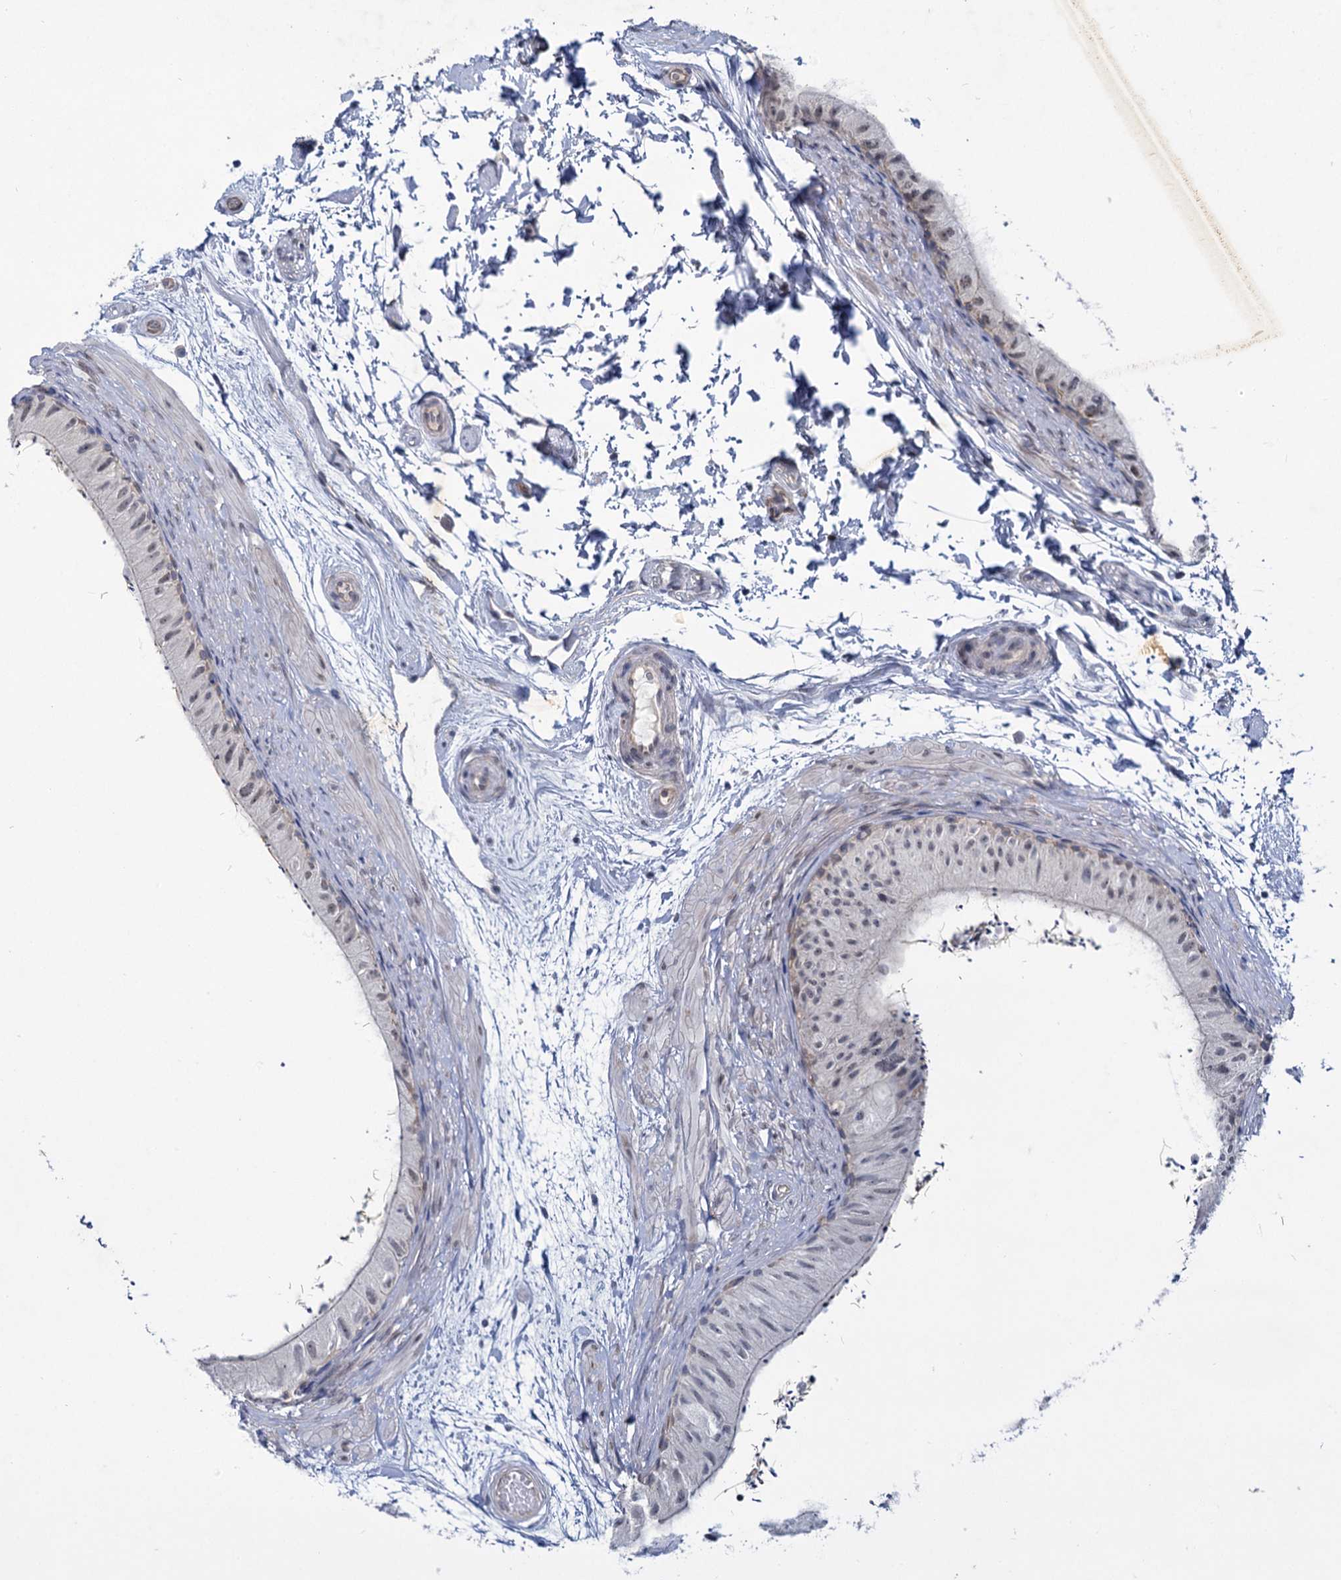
{"staining": {"intensity": "weak", "quantity": "<25%", "location": "cytoplasmic/membranous,nuclear"}, "tissue": "epididymis", "cell_type": "Glandular cells", "image_type": "normal", "snomed": [{"axis": "morphology", "description": "Normal tissue, NOS"}, {"axis": "topography", "description": "Epididymis"}], "caption": "DAB (3,3'-diaminobenzidine) immunohistochemical staining of benign human epididymis exhibits no significant expression in glandular cells.", "gene": "MBLAC2", "patient": {"sex": "male", "age": 50}}